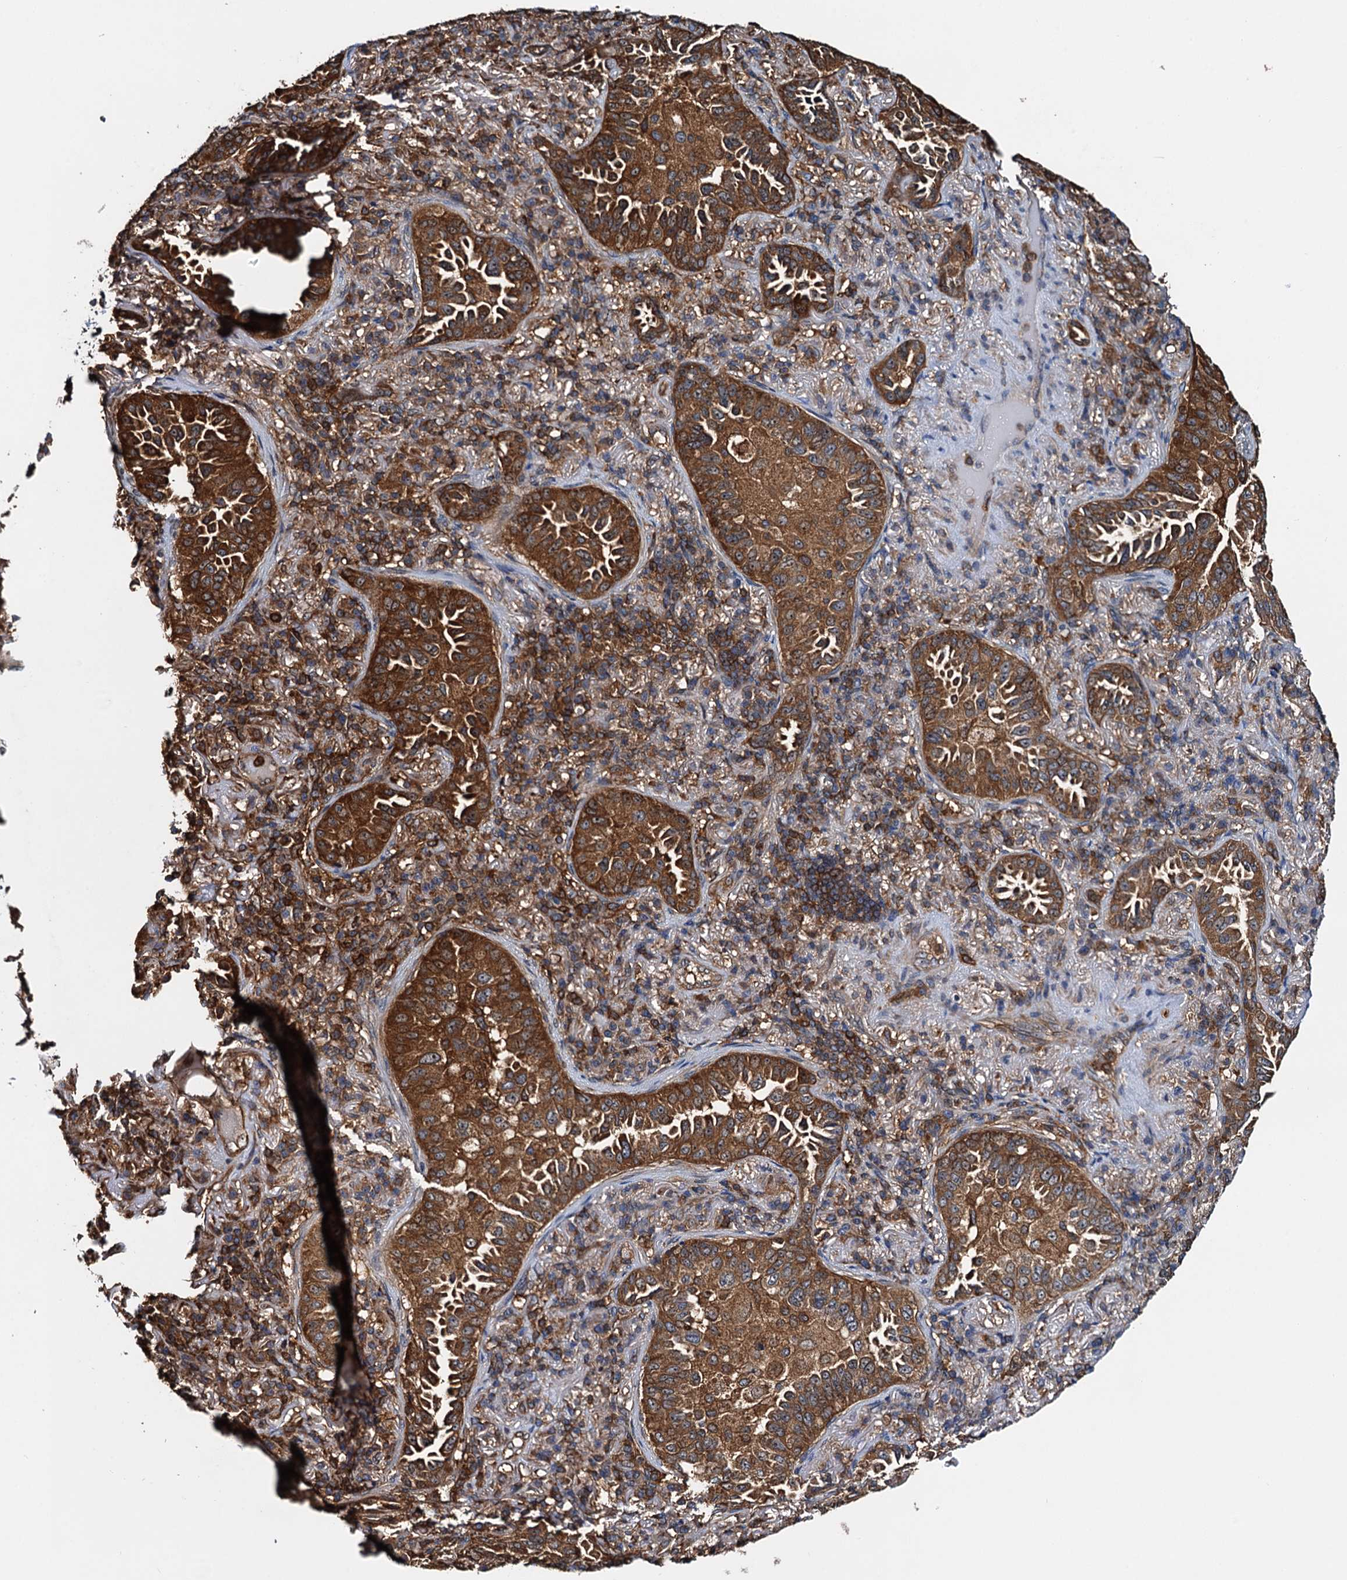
{"staining": {"intensity": "moderate", "quantity": ">75%", "location": "cytoplasmic/membranous"}, "tissue": "lung cancer", "cell_type": "Tumor cells", "image_type": "cancer", "snomed": [{"axis": "morphology", "description": "Adenocarcinoma, NOS"}, {"axis": "topography", "description": "Lung"}], "caption": "Lung adenocarcinoma stained with DAB (3,3'-diaminobenzidine) IHC exhibits medium levels of moderate cytoplasmic/membranous staining in about >75% of tumor cells. (DAB (3,3'-diaminobenzidine) IHC, brown staining for protein, blue staining for nuclei).", "gene": "USP6NL", "patient": {"sex": "female", "age": 69}}